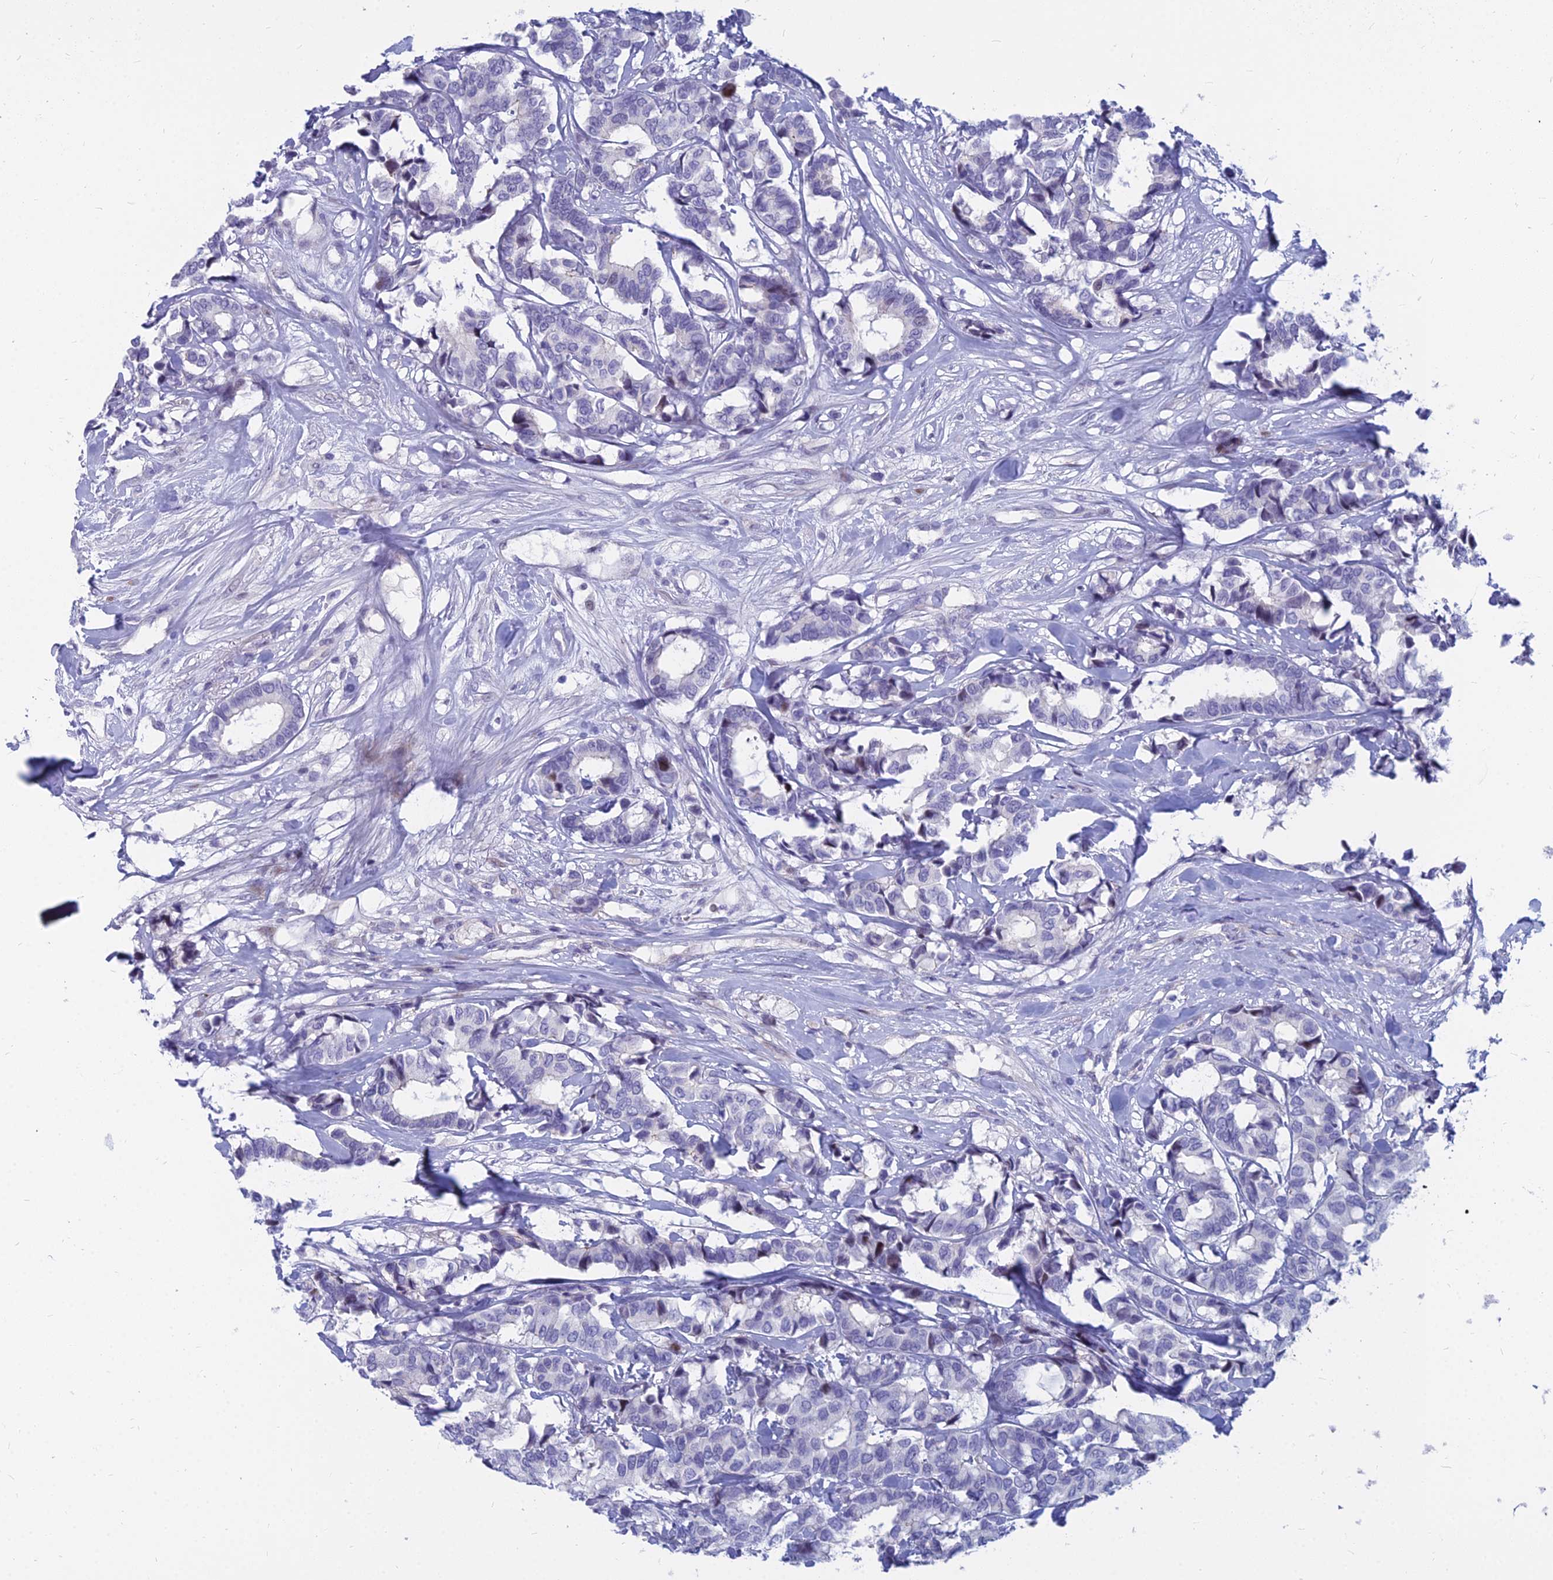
{"staining": {"intensity": "negative", "quantity": "none", "location": "none"}, "tissue": "breast cancer", "cell_type": "Tumor cells", "image_type": "cancer", "snomed": [{"axis": "morphology", "description": "Normal tissue, NOS"}, {"axis": "morphology", "description": "Duct carcinoma"}, {"axis": "topography", "description": "Breast"}], "caption": "This histopathology image is of breast cancer stained with immunohistochemistry (IHC) to label a protein in brown with the nuclei are counter-stained blue. There is no expression in tumor cells. (Brightfield microscopy of DAB (3,3'-diaminobenzidine) immunohistochemistry (IHC) at high magnification).", "gene": "MYBPC2", "patient": {"sex": "female", "age": 87}}